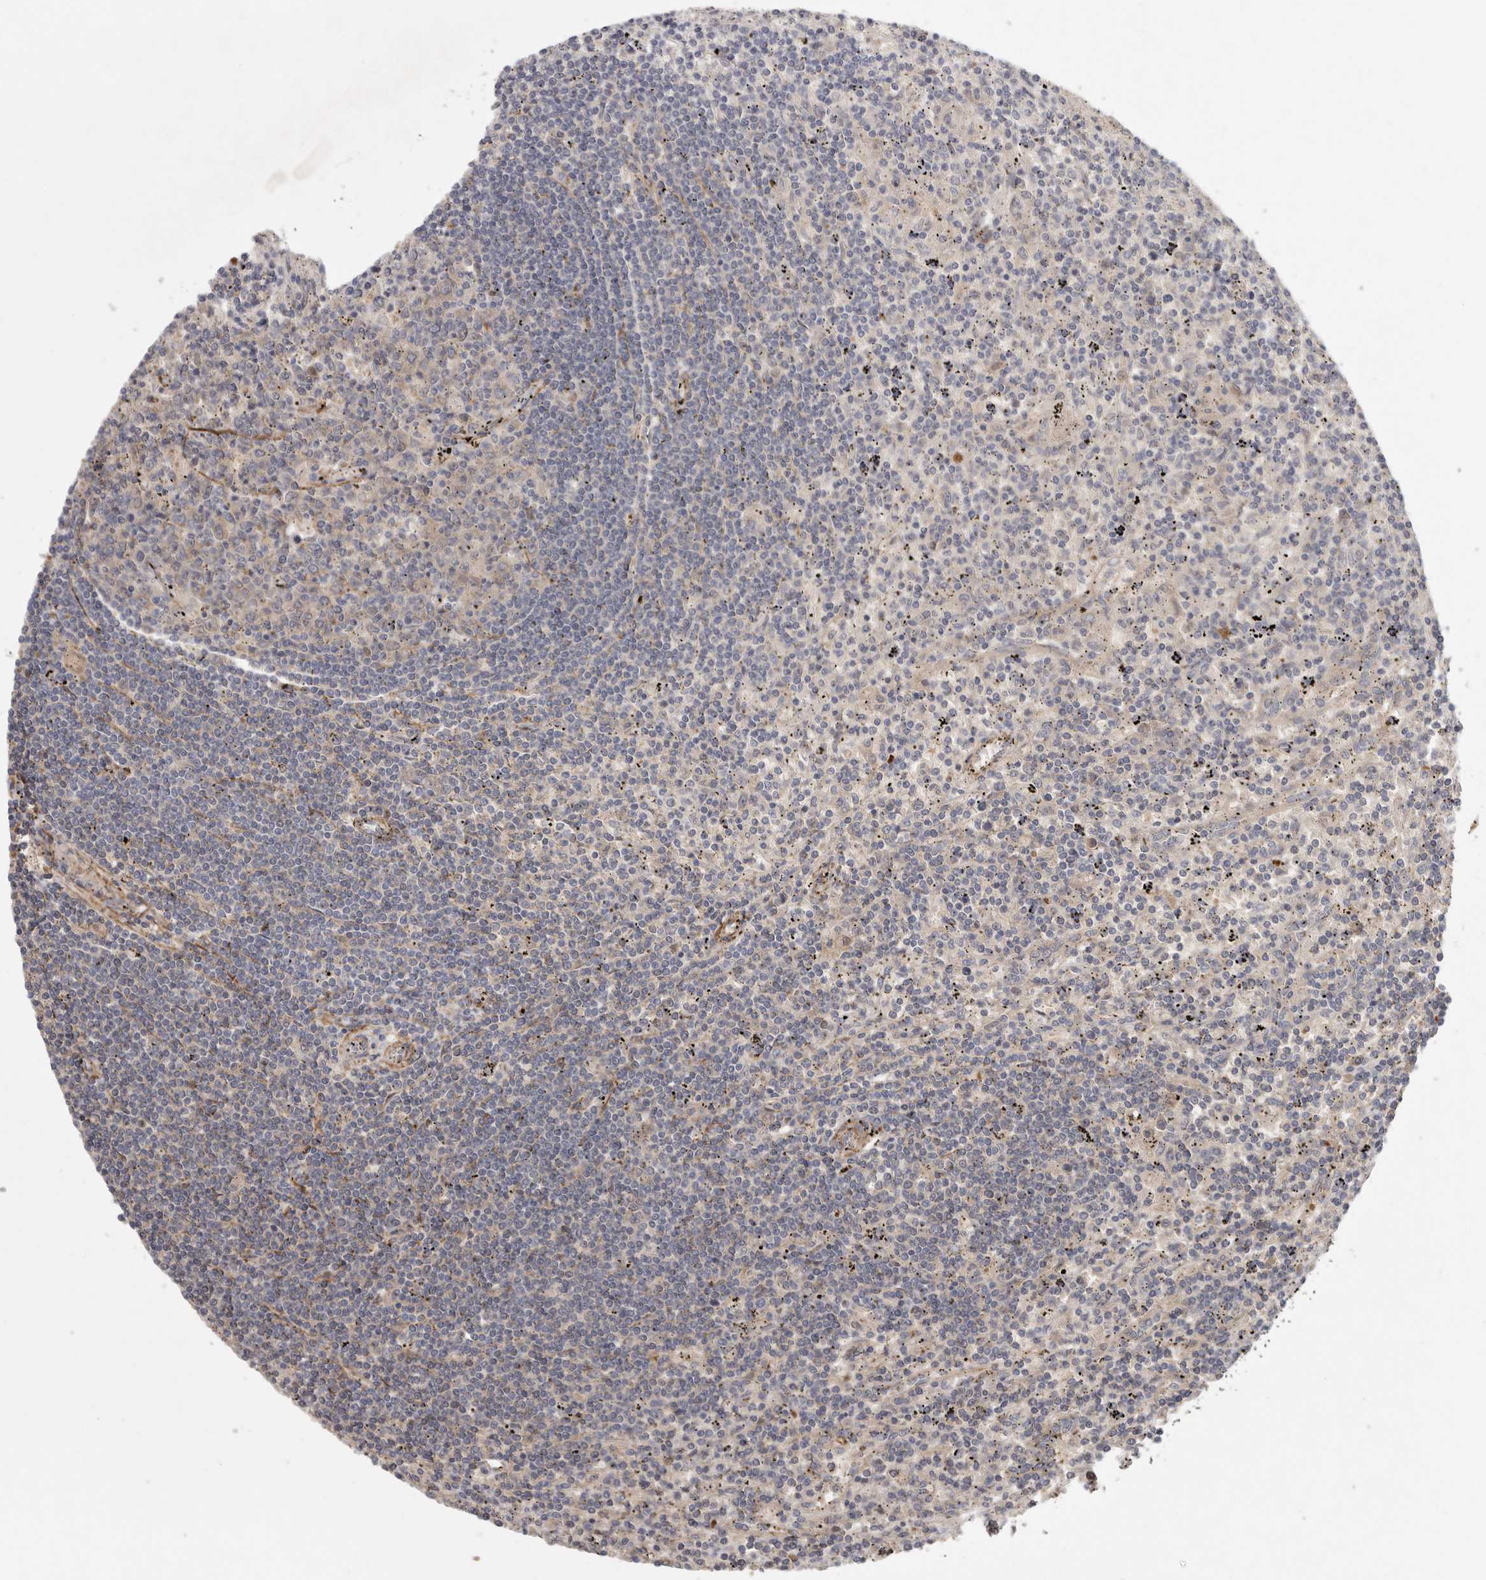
{"staining": {"intensity": "weak", "quantity": "<25%", "location": "cytoplasmic/membranous"}, "tissue": "lymphoma", "cell_type": "Tumor cells", "image_type": "cancer", "snomed": [{"axis": "morphology", "description": "Malignant lymphoma, non-Hodgkin's type, Low grade"}, {"axis": "topography", "description": "Spleen"}], "caption": "The histopathology image demonstrates no significant expression in tumor cells of malignant lymphoma, non-Hodgkin's type (low-grade).", "gene": "CFAP298", "patient": {"sex": "male", "age": 76}}